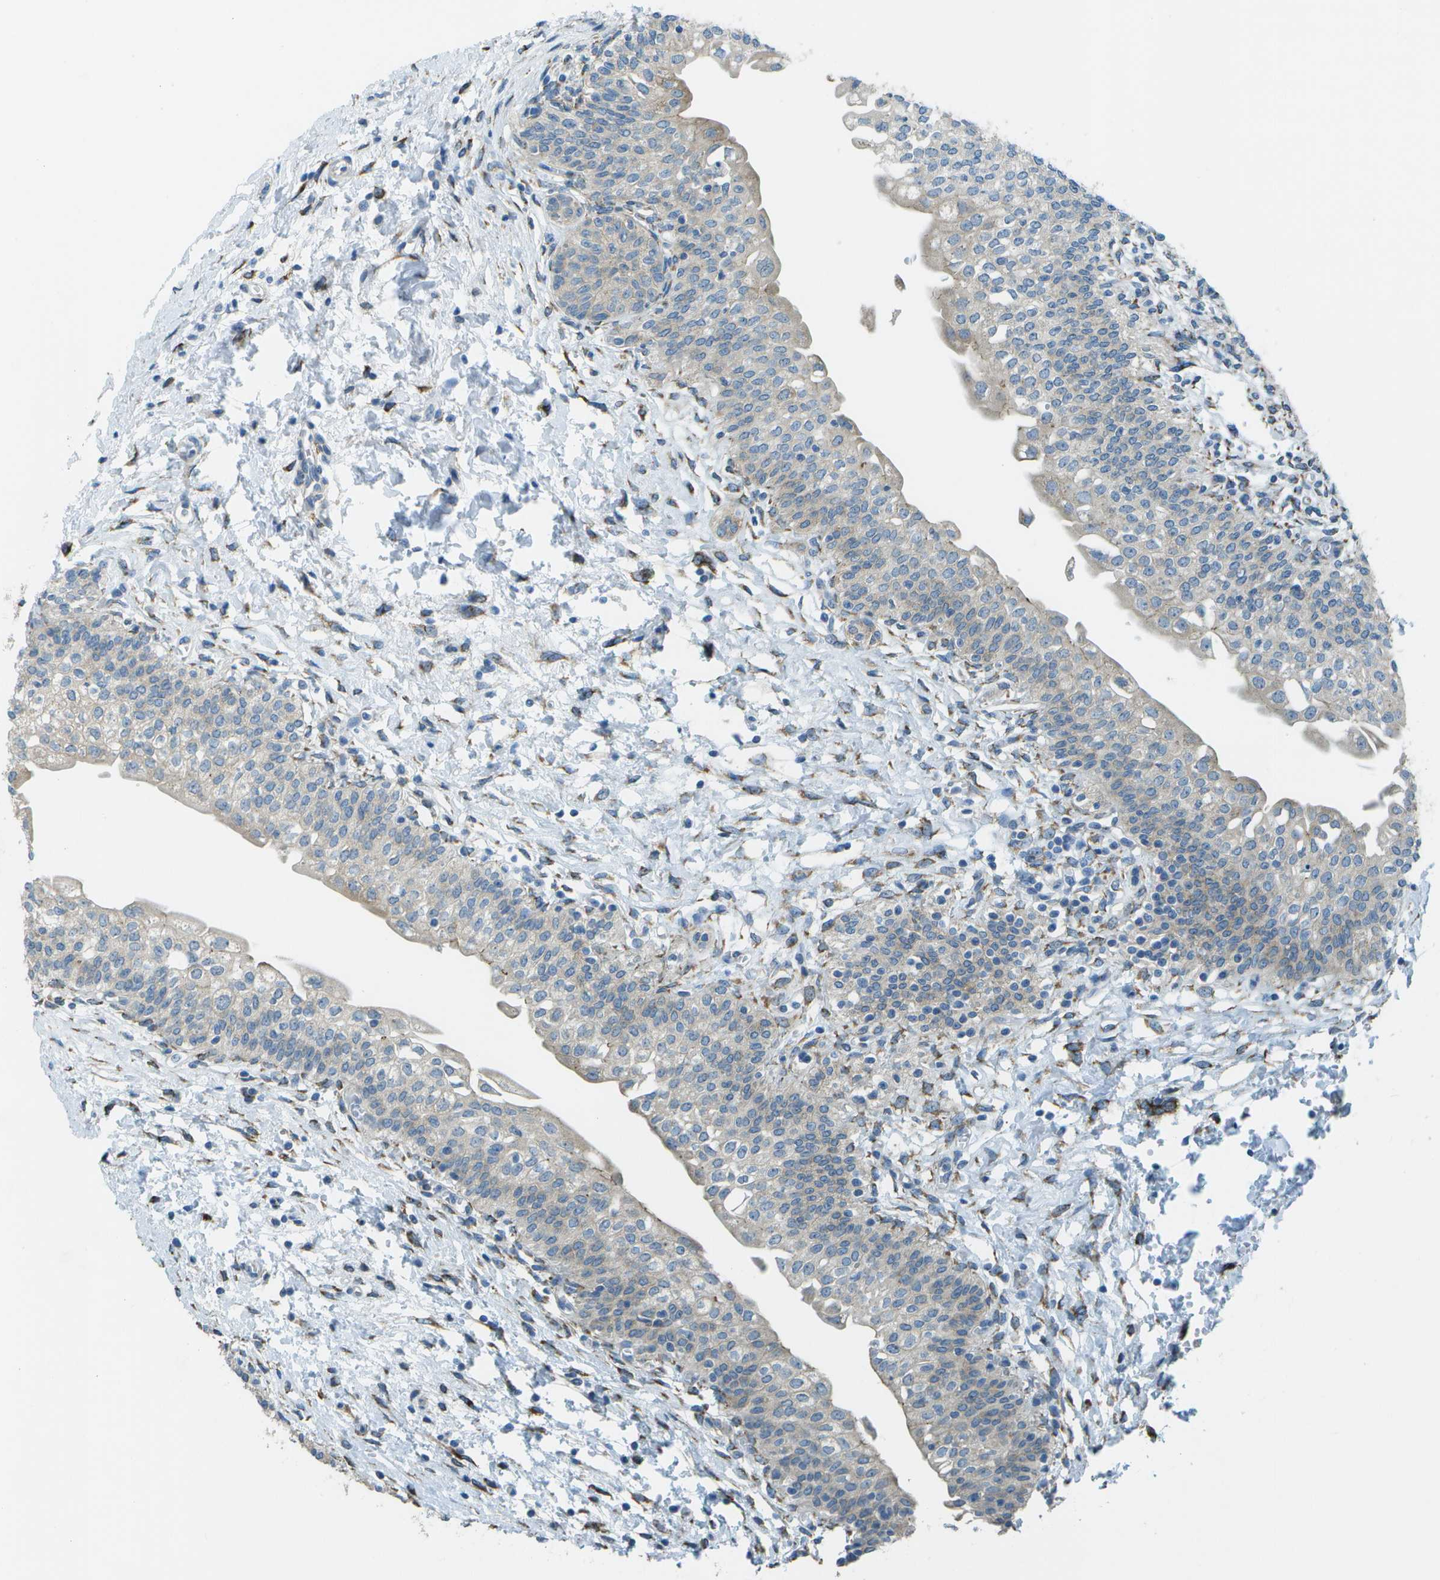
{"staining": {"intensity": "weak", "quantity": "25%-75%", "location": "cytoplasmic/membranous"}, "tissue": "urinary bladder", "cell_type": "Urothelial cells", "image_type": "normal", "snomed": [{"axis": "morphology", "description": "Normal tissue, NOS"}, {"axis": "topography", "description": "Urinary bladder"}], "caption": "Urothelial cells demonstrate low levels of weak cytoplasmic/membranous staining in approximately 25%-75% of cells in unremarkable urinary bladder.", "gene": "KCTD3", "patient": {"sex": "male", "age": 55}}